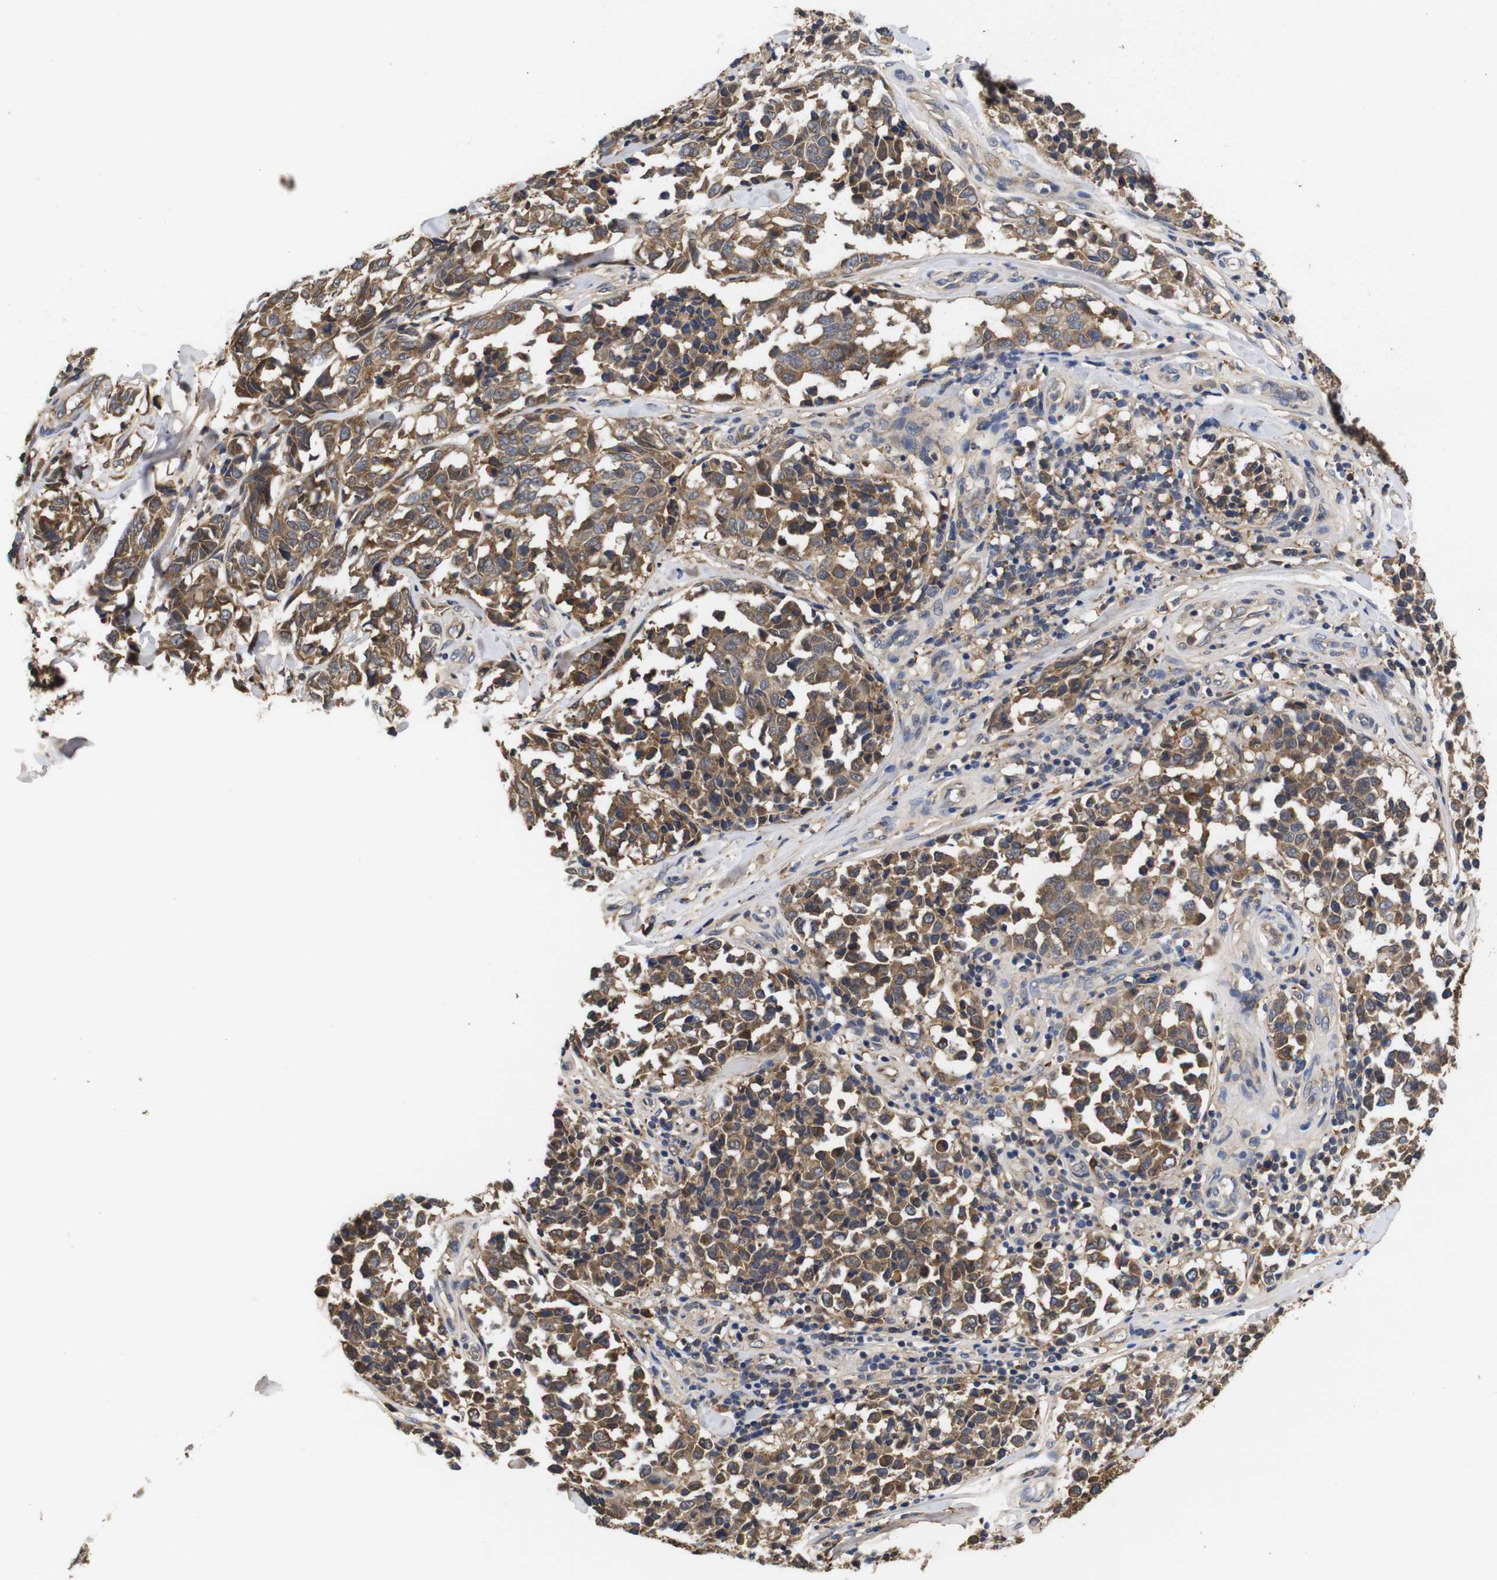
{"staining": {"intensity": "moderate", "quantity": ">75%", "location": "cytoplasmic/membranous"}, "tissue": "melanoma", "cell_type": "Tumor cells", "image_type": "cancer", "snomed": [{"axis": "morphology", "description": "Malignant melanoma, NOS"}, {"axis": "topography", "description": "Skin"}], "caption": "Approximately >75% of tumor cells in malignant melanoma reveal moderate cytoplasmic/membranous protein positivity as visualized by brown immunohistochemical staining.", "gene": "LRRCC1", "patient": {"sex": "female", "age": 64}}